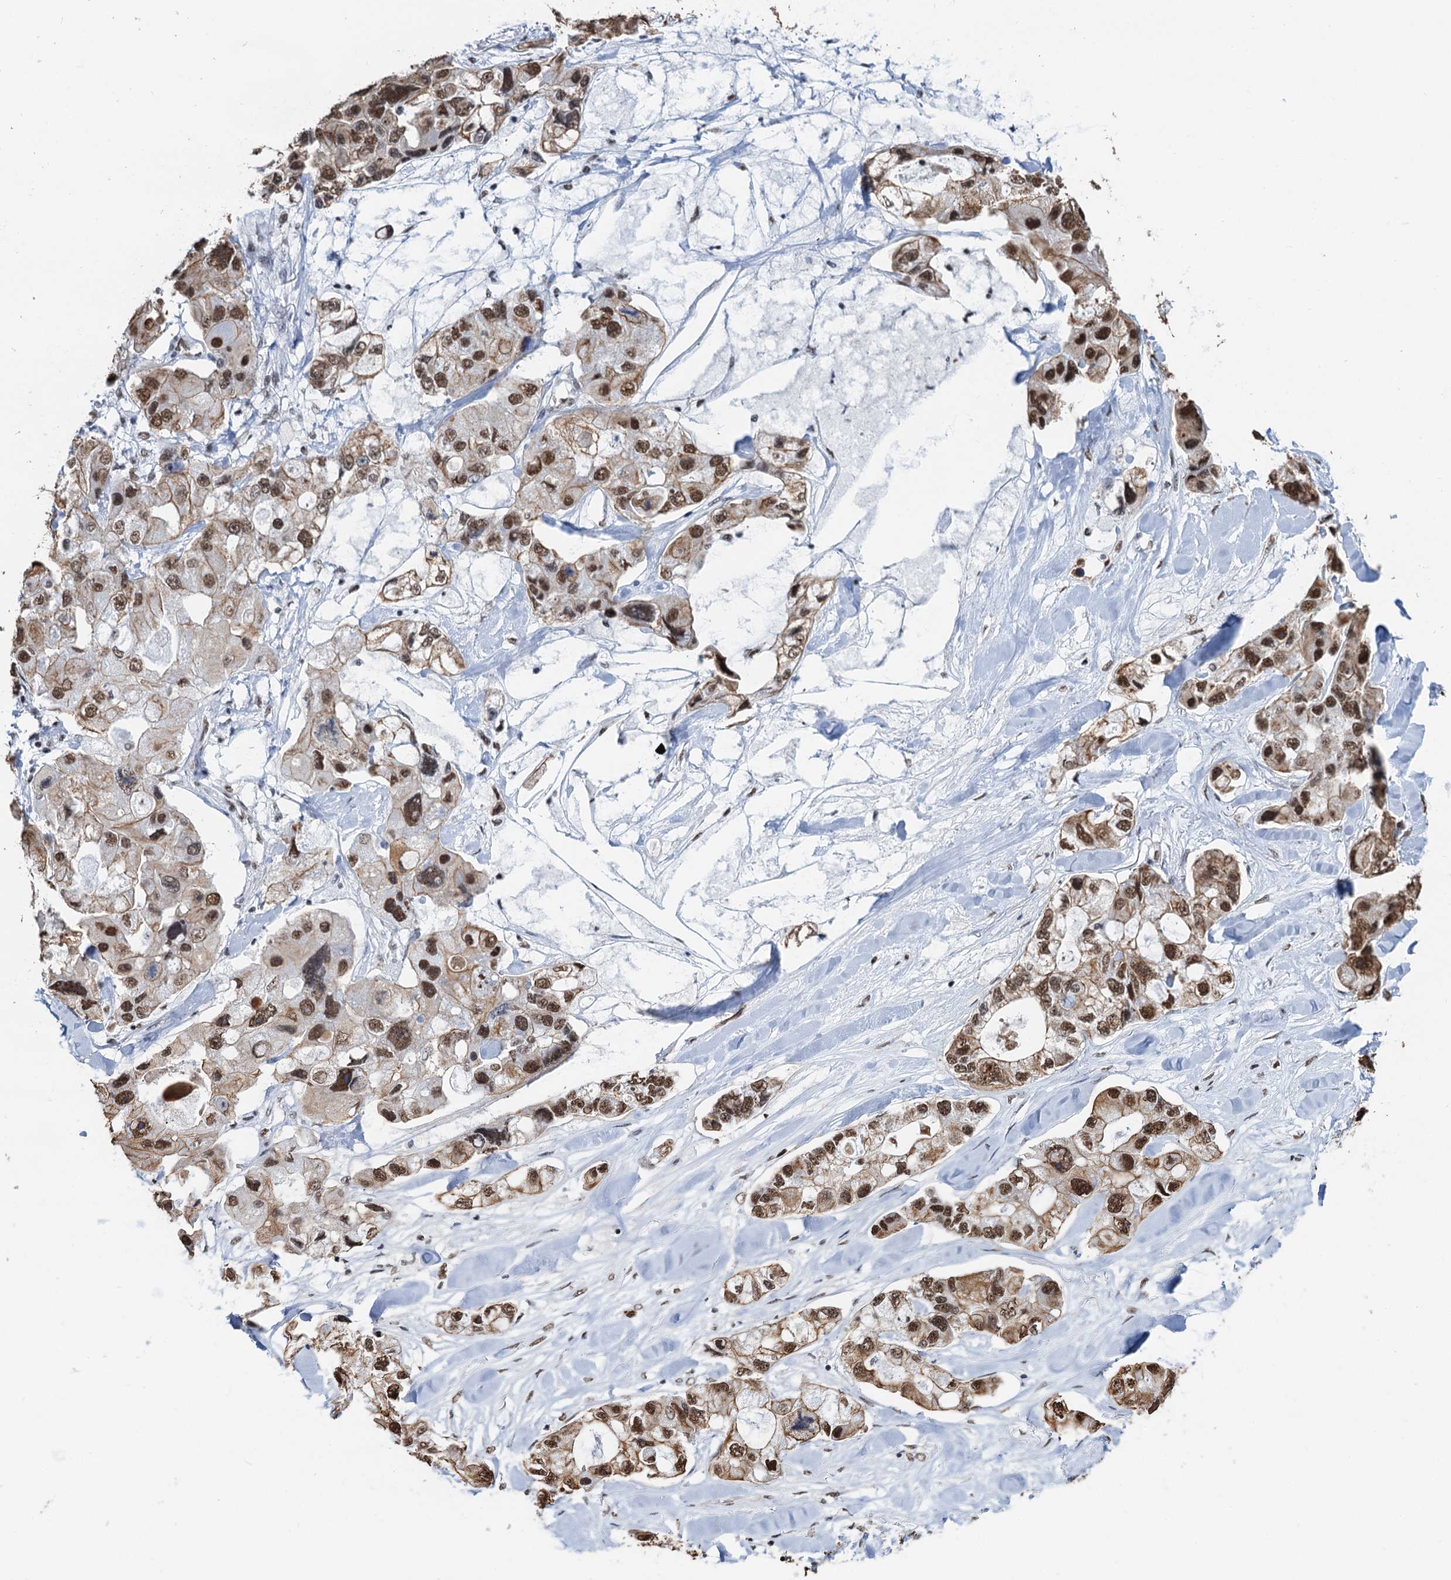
{"staining": {"intensity": "moderate", "quantity": ">75%", "location": "cytoplasmic/membranous,nuclear"}, "tissue": "lung cancer", "cell_type": "Tumor cells", "image_type": "cancer", "snomed": [{"axis": "morphology", "description": "Adenocarcinoma, NOS"}, {"axis": "topography", "description": "Lung"}], "caption": "Protein staining shows moderate cytoplasmic/membranous and nuclear positivity in approximately >75% of tumor cells in lung cancer (adenocarcinoma).", "gene": "ZNF609", "patient": {"sex": "female", "age": 54}}